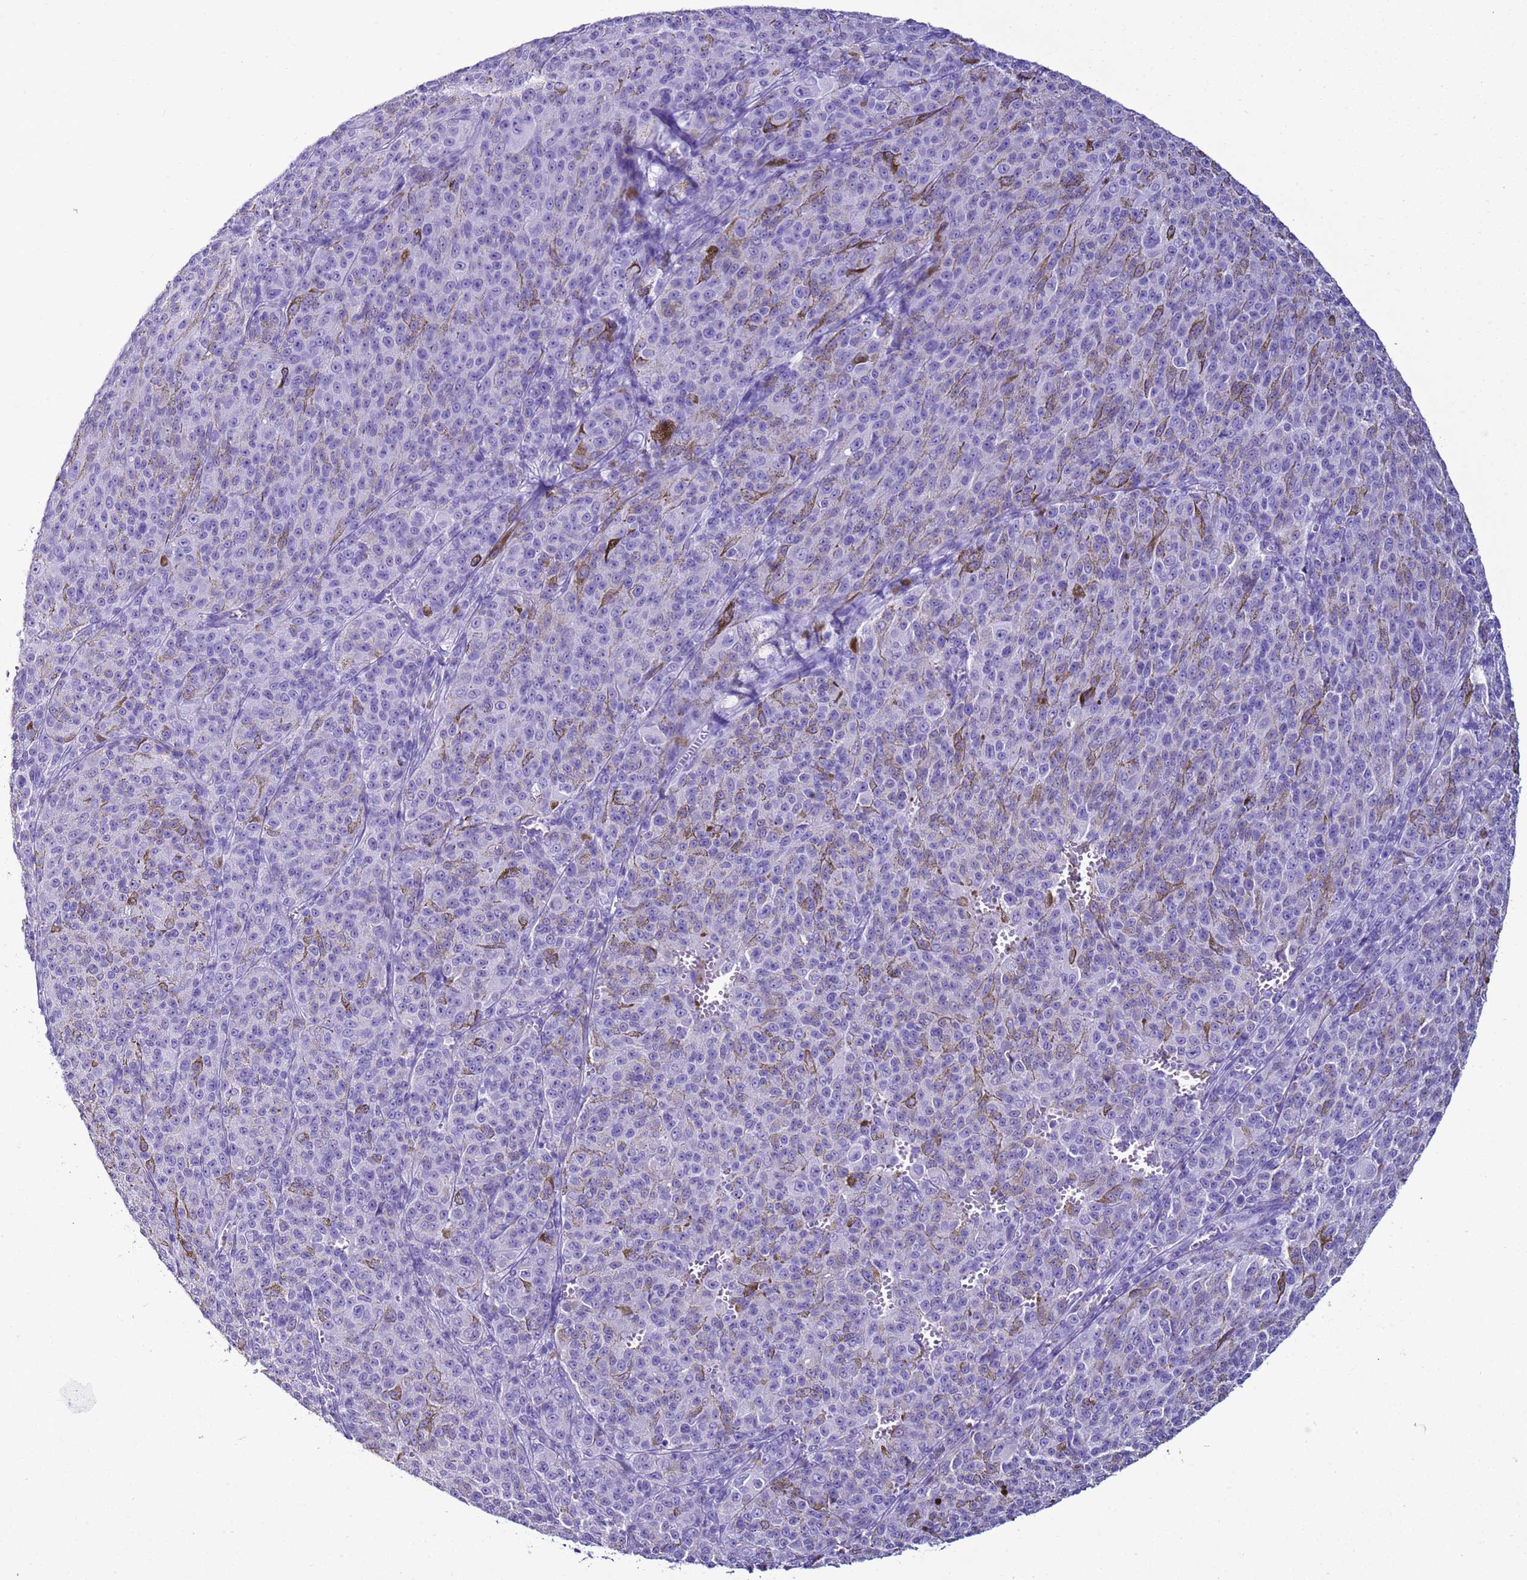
{"staining": {"intensity": "negative", "quantity": "none", "location": "none"}, "tissue": "melanoma", "cell_type": "Tumor cells", "image_type": "cancer", "snomed": [{"axis": "morphology", "description": "Malignant melanoma, NOS"}, {"axis": "topography", "description": "Skin"}], "caption": "This is an immunohistochemistry (IHC) histopathology image of human melanoma. There is no expression in tumor cells.", "gene": "LCMT1", "patient": {"sex": "female", "age": 52}}